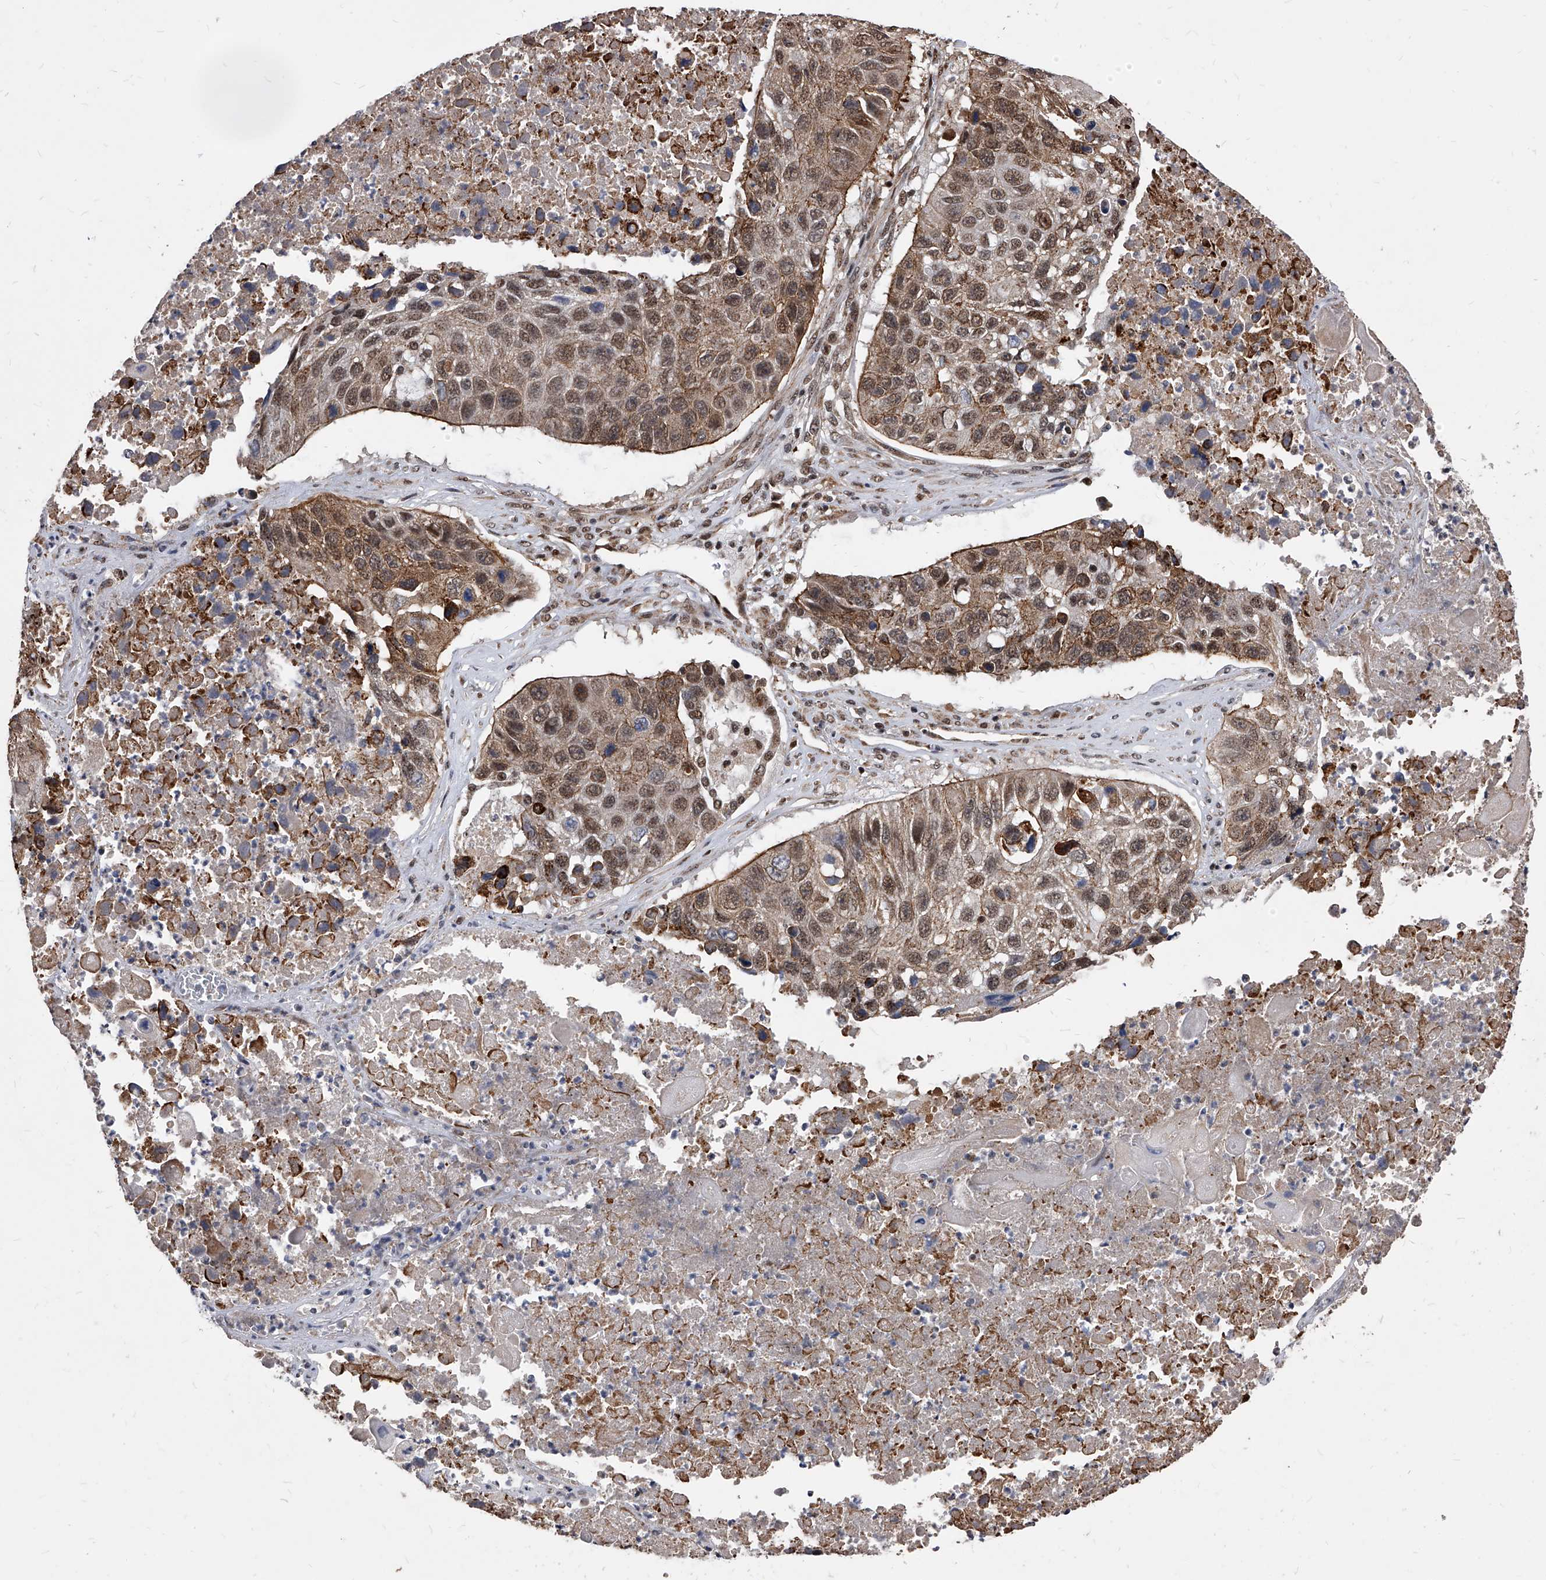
{"staining": {"intensity": "moderate", "quantity": ">75%", "location": "cytoplasmic/membranous,nuclear"}, "tissue": "lung cancer", "cell_type": "Tumor cells", "image_type": "cancer", "snomed": [{"axis": "morphology", "description": "Squamous cell carcinoma, NOS"}, {"axis": "topography", "description": "Lung"}], "caption": "This is an image of IHC staining of lung cancer (squamous cell carcinoma), which shows moderate expression in the cytoplasmic/membranous and nuclear of tumor cells.", "gene": "DUSP22", "patient": {"sex": "male", "age": 61}}